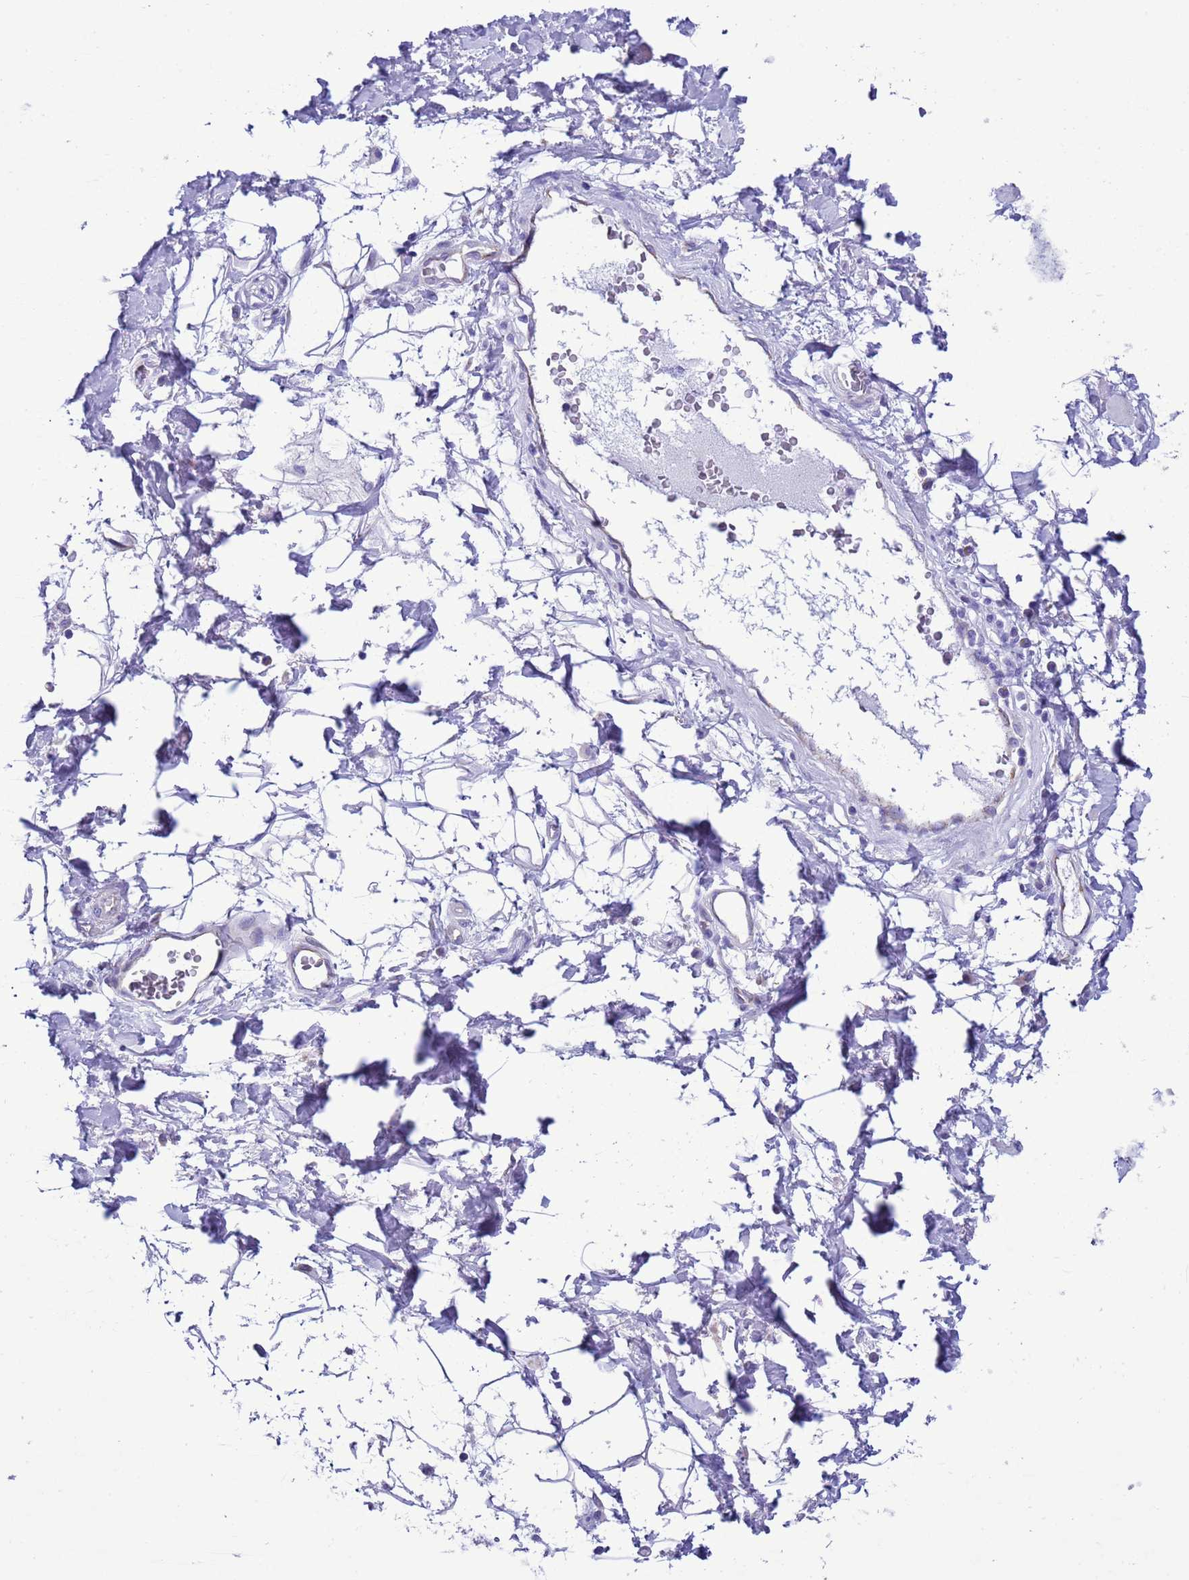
{"staining": {"intensity": "negative", "quantity": "none", "location": "none"}, "tissue": "adipose tissue", "cell_type": "Adipocytes", "image_type": "normal", "snomed": [{"axis": "morphology", "description": "Normal tissue, NOS"}, {"axis": "morphology", "description": "Adenocarcinoma, NOS"}, {"axis": "topography", "description": "Rectum"}, {"axis": "topography", "description": "Vagina"}, {"axis": "topography", "description": "Peripheral nerve tissue"}], "caption": "The histopathology image shows no staining of adipocytes in benign adipose tissue. (IHC, brightfield microscopy, high magnification).", "gene": "CCDC191", "patient": {"sex": "female", "age": 71}}